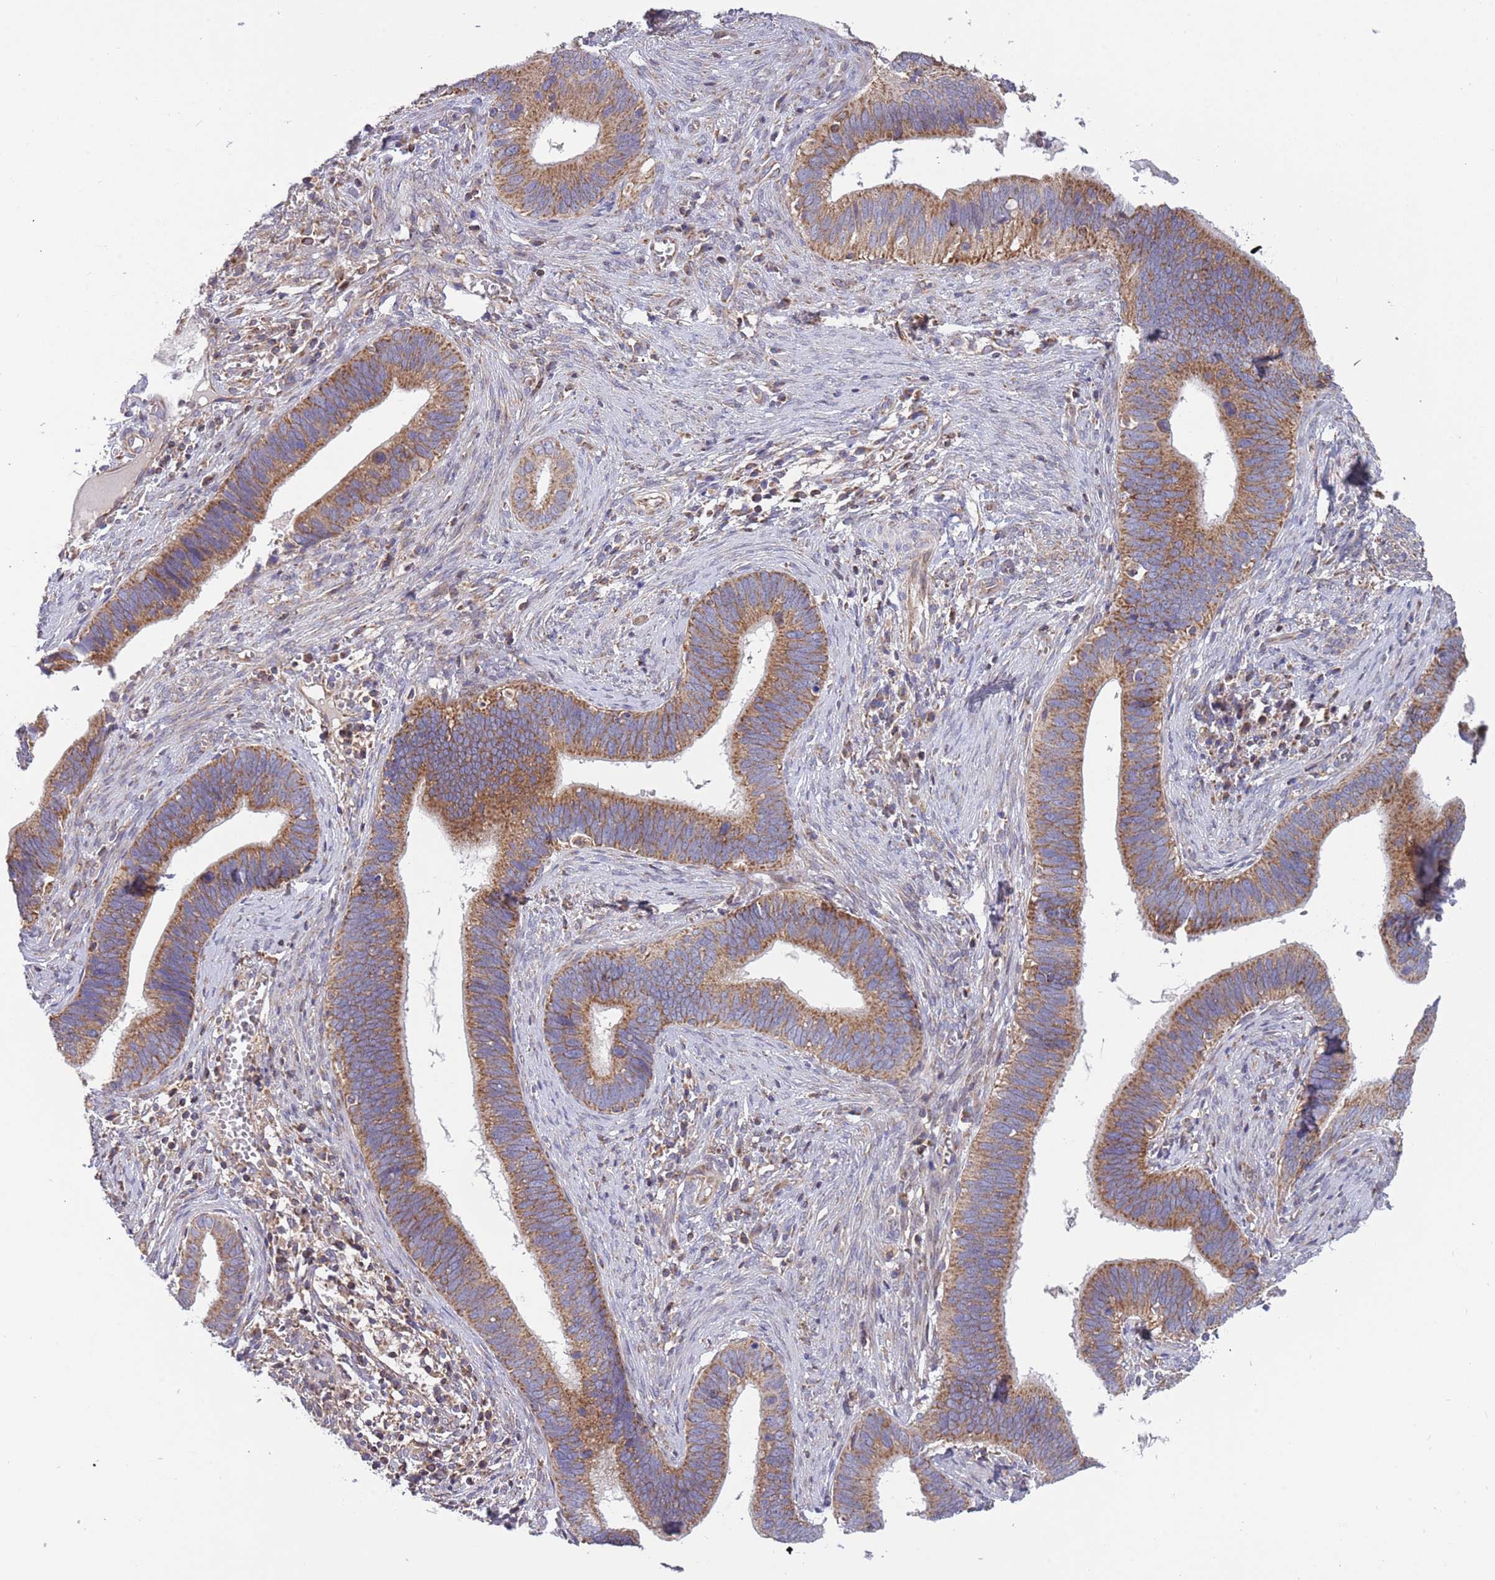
{"staining": {"intensity": "moderate", "quantity": ">75%", "location": "cytoplasmic/membranous"}, "tissue": "cervical cancer", "cell_type": "Tumor cells", "image_type": "cancer", "snomed": [{"axis": "morphology", "description": "Adenocarcinoma, NOS"}, {"axis": "topography", "description": "Cervix"}], "caption": "Human cervical cancer (adenocarcinoma) stained for a protein (brown) exhibits moderate cytoplasmic/membranous positive staining in approximately >75% of tumor cells.", "gene": "IRS4", "patient": {"sex": "female", "age": 42}}